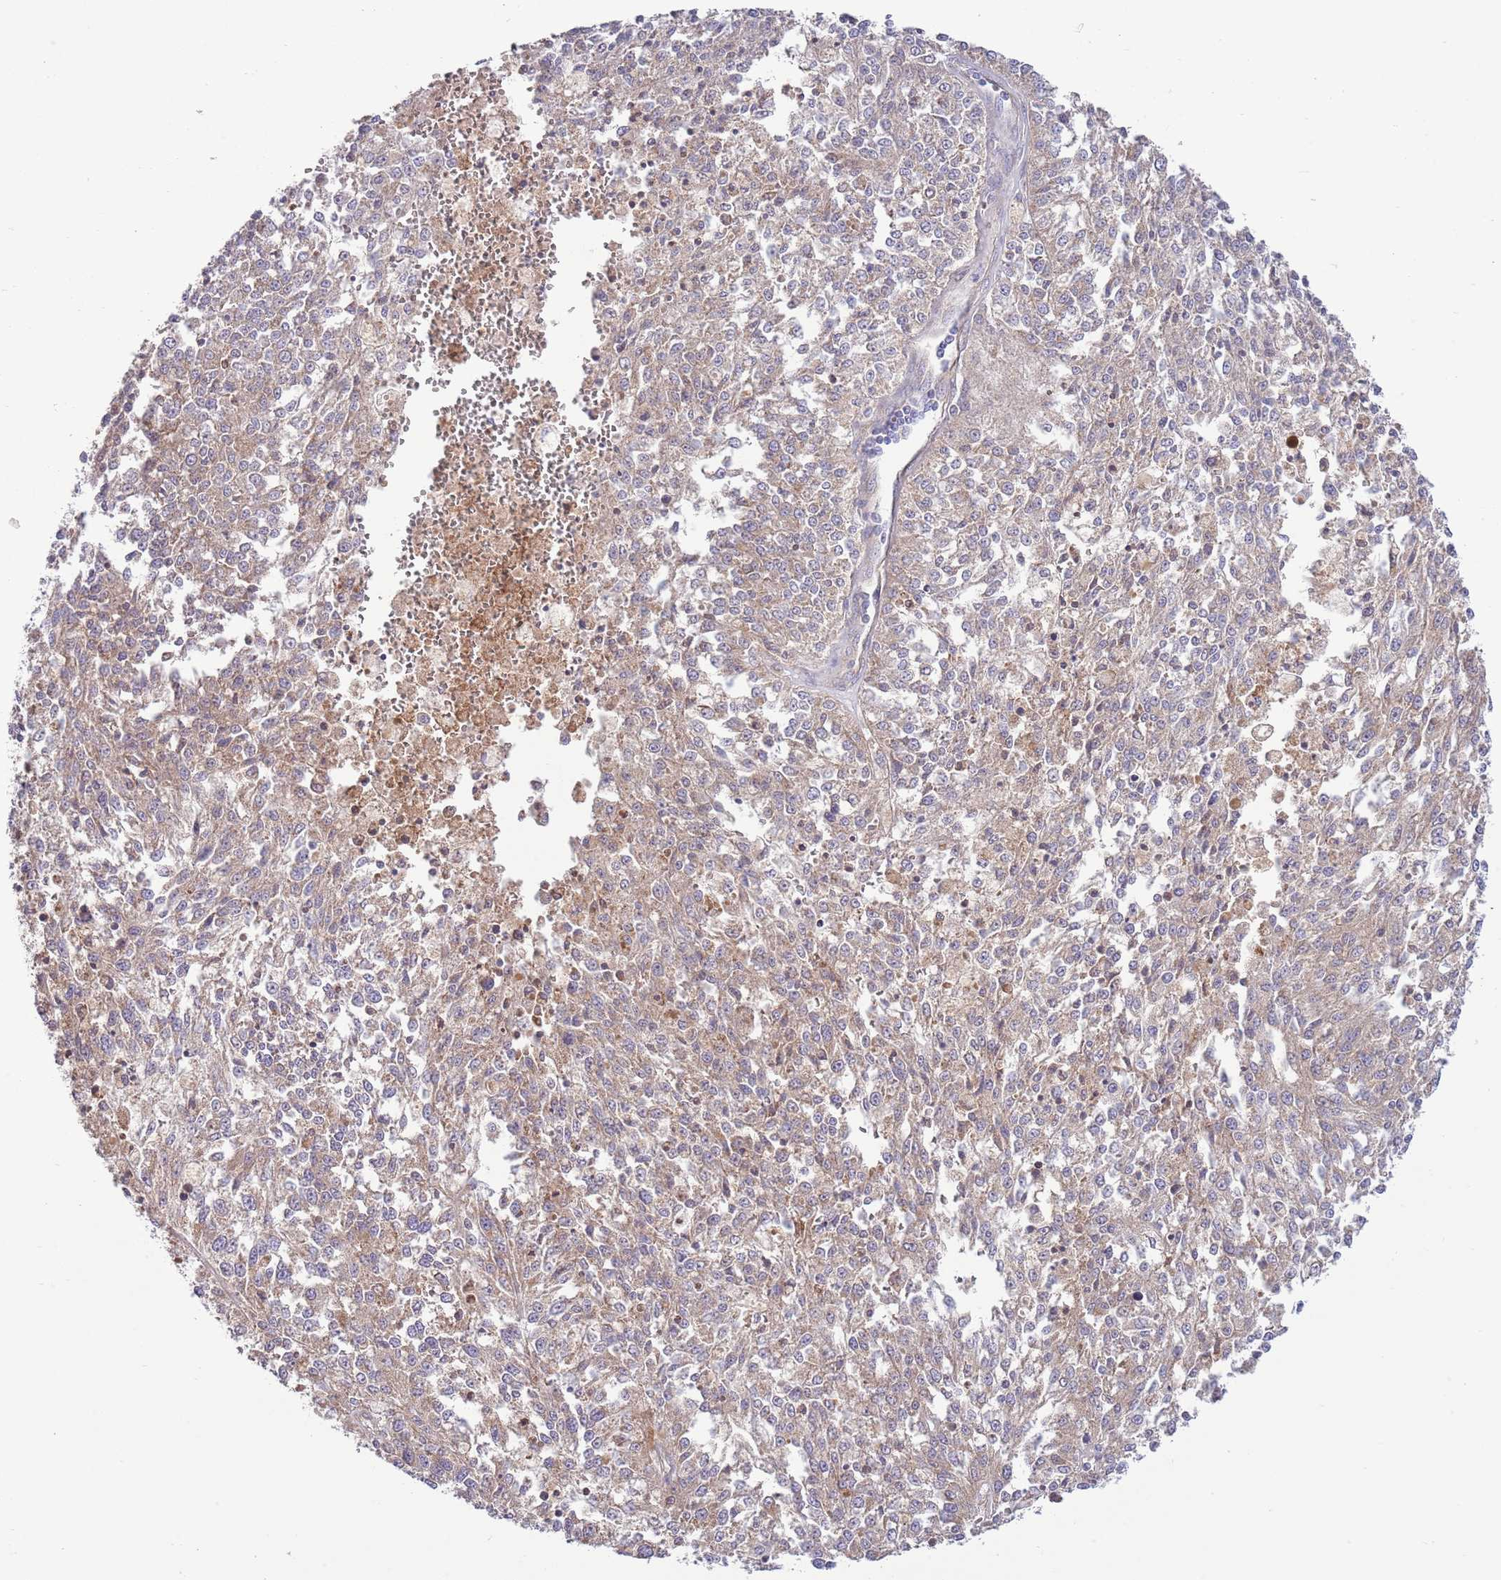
{"staining": {"intensity": "weak", "quantity": ">75%", "location": "cytoplasmic/membranous"}, "tissue": "melanoma", "cell_type": "Tumor cells", "image_type": "cancer", "snomed": [{"axis": "morphology", "description": "Malignant melanoma, NOS"}, {"axis": "topography", "description": "Skin"}], "caption": "Protein staining of melanoma tissue displays weak cytoplasmic/membranous expression in approximately >75% of tumor cells. Nuclei are stained in blue.", "gene": "TOMM5", "patient": {"sex": "female", "age": 64}}